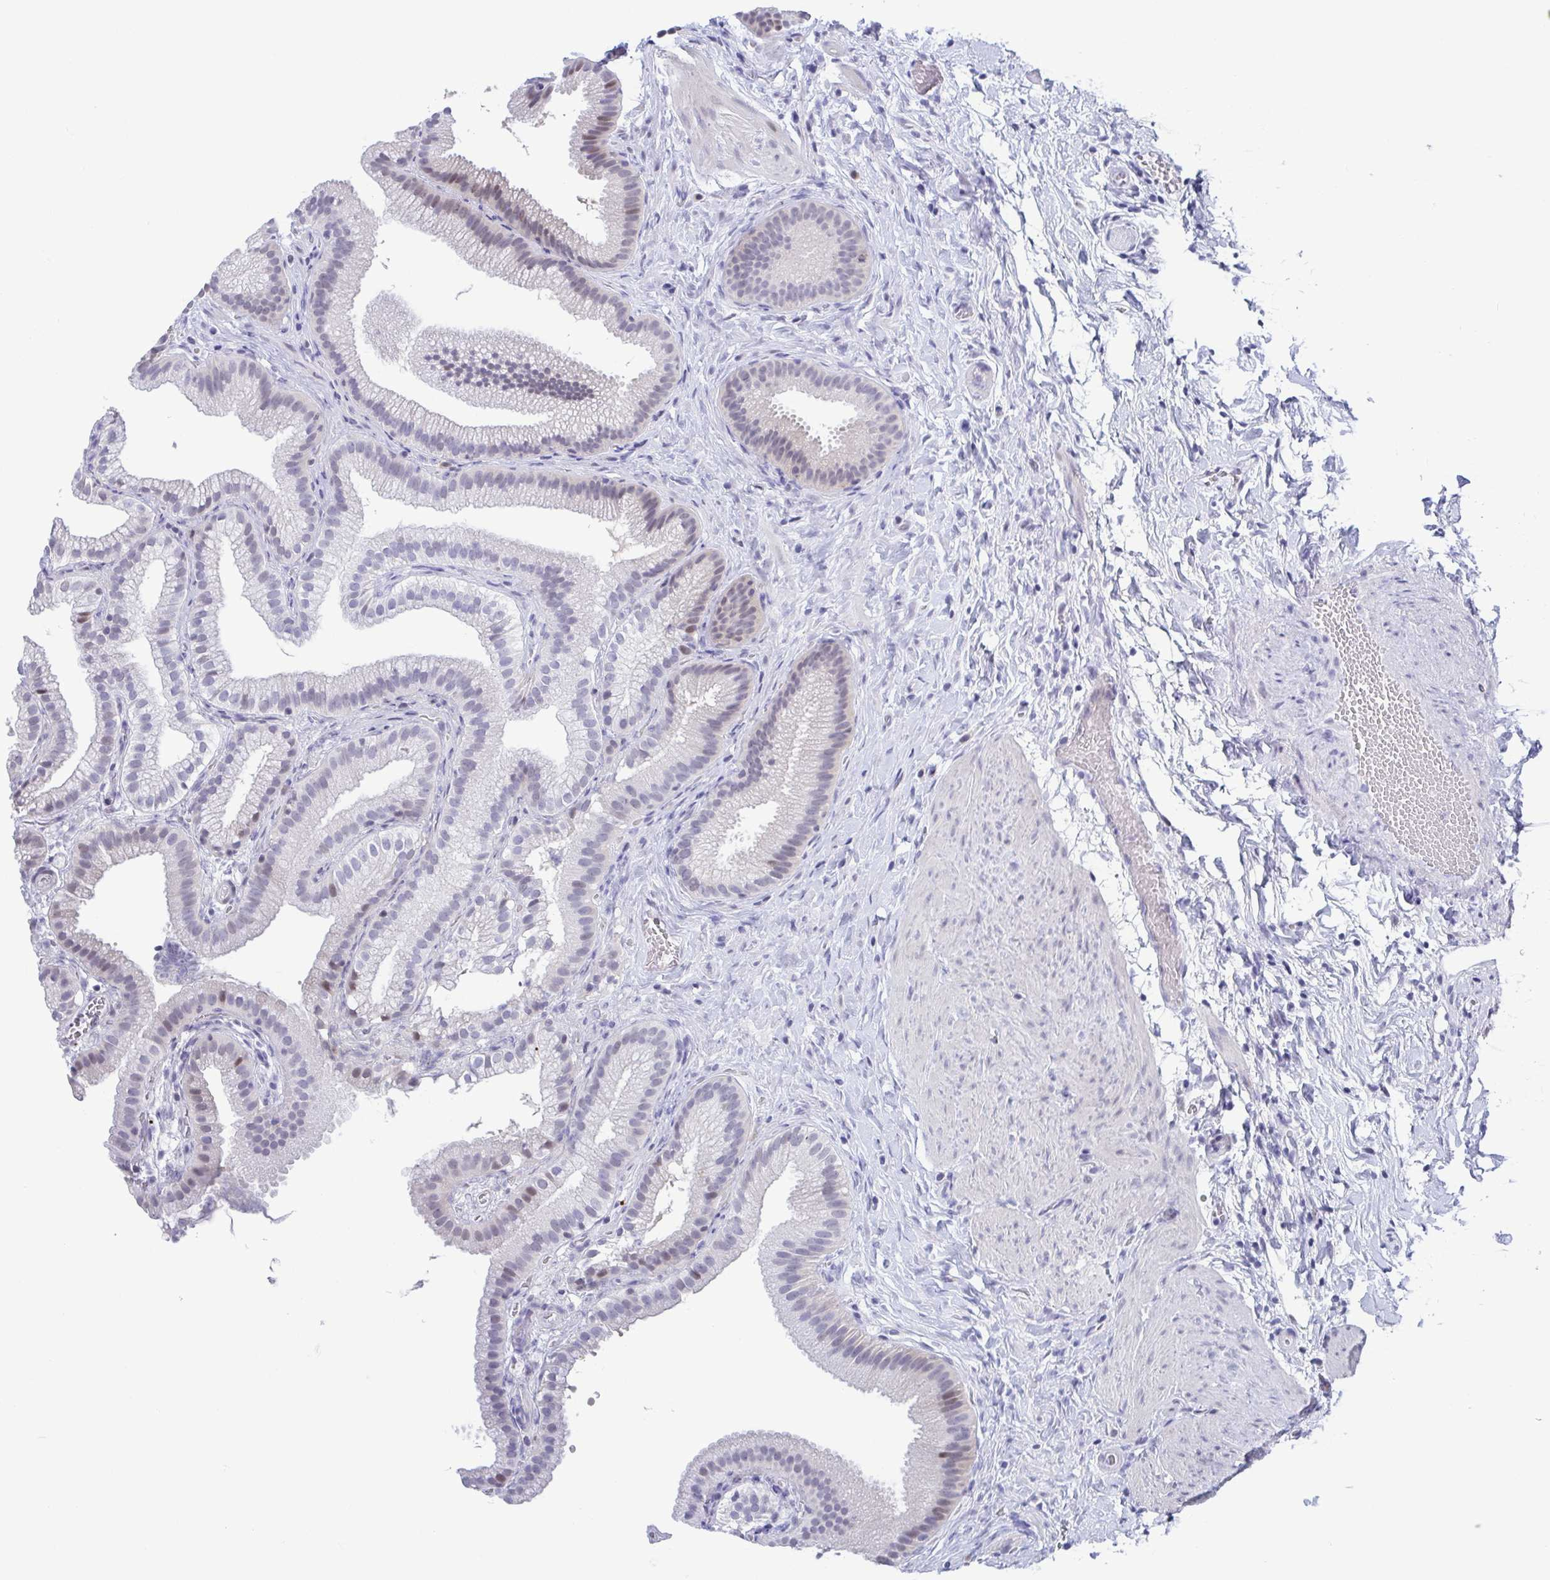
{"staining": {"intensity": "weak", "quantity": "<25%", "location": "nuclear"}, "tissue": "gallbladder", "cell_type": "Glandular cells", "image_type": "normal", "snomed": [{"axis": "morphology", "description": "Normal tissue, NOS"}, {"axis": "topography", "description": "Gallbladder"}], "caption": "Immunohistochemical staining of benign gallbladder reveals no significant positivity in glandular cells. Nuclei are stained in blue.", "gene": "PERM1", "patient": {"sex": "female", "age": 63}}